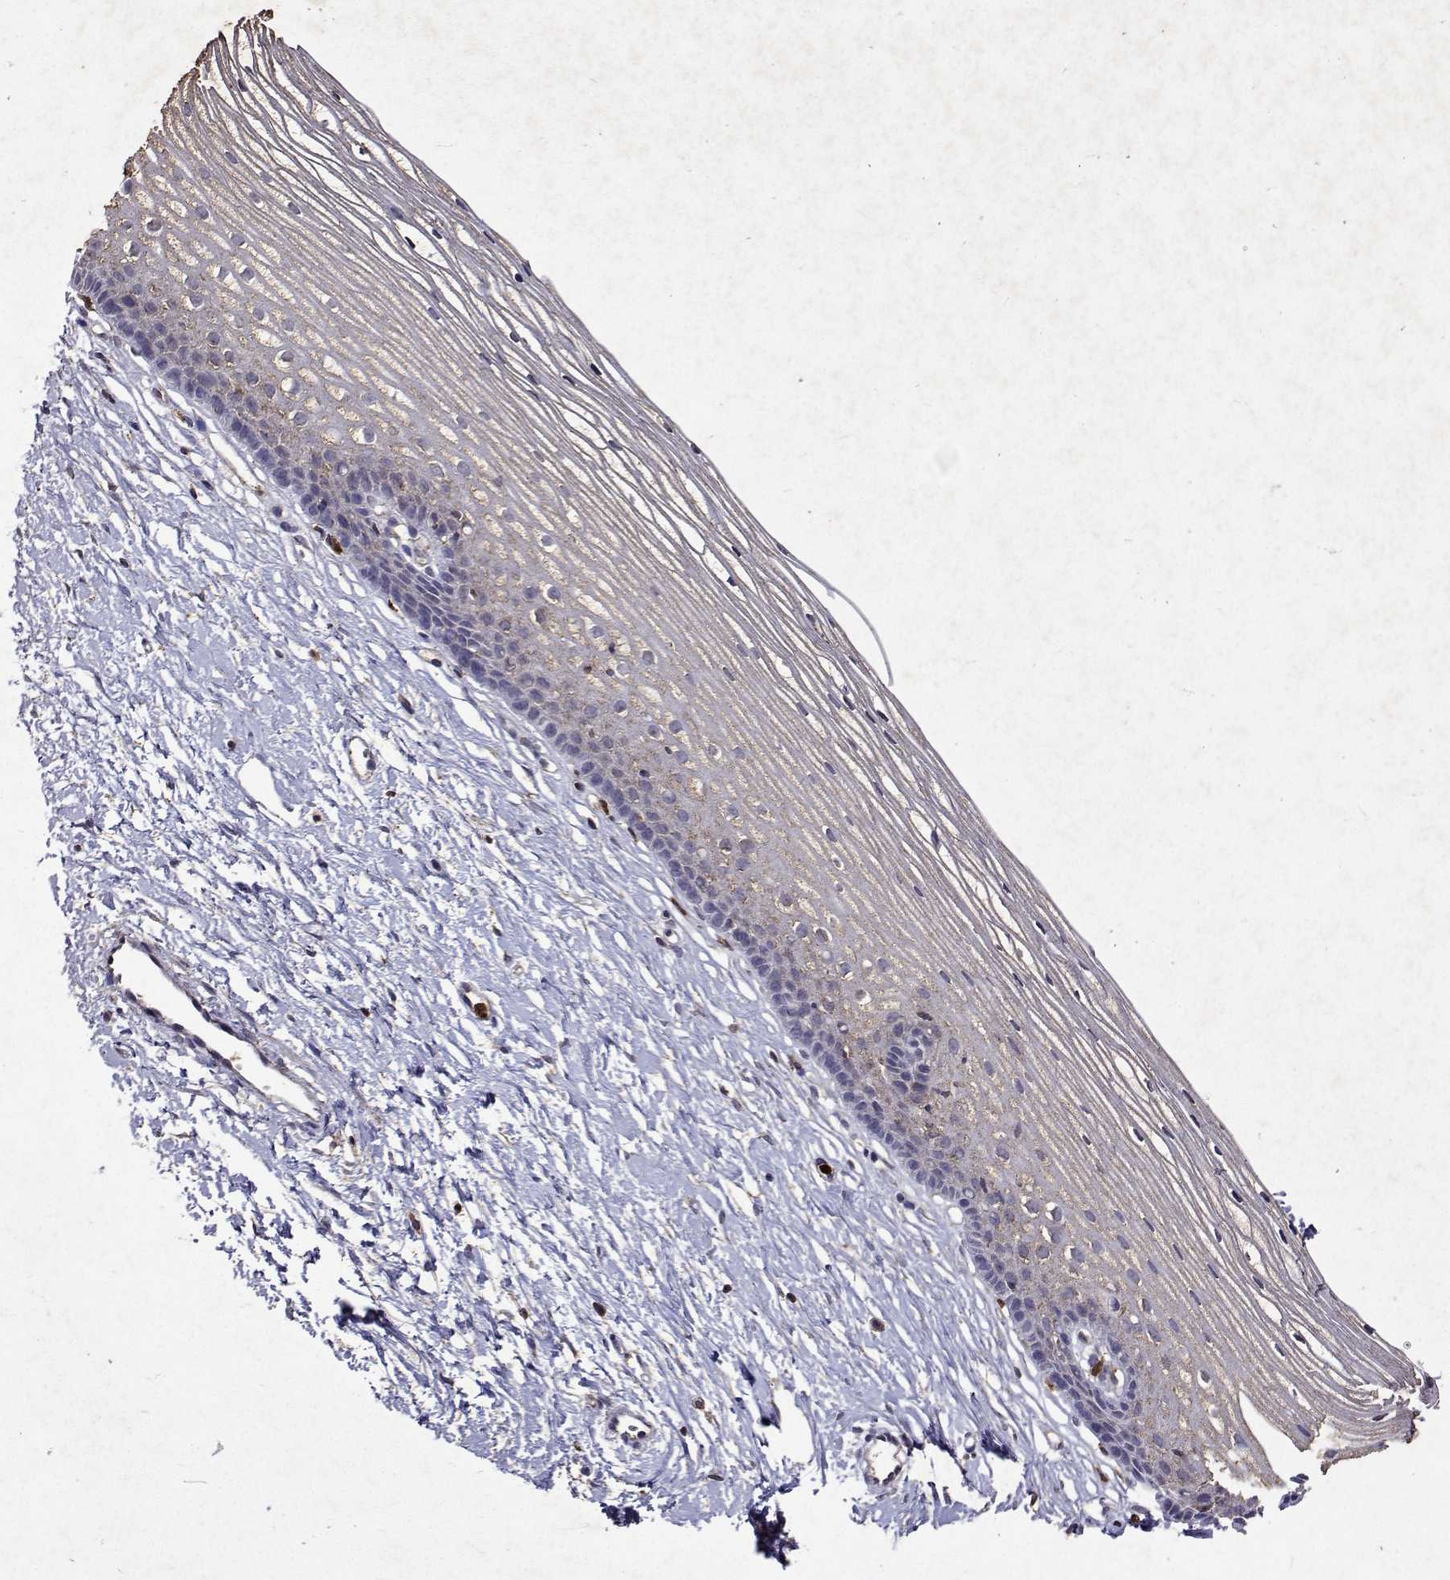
{"staining": {"intensity": "negative", "quantity": "none", "location": "none"}, "tissue": "cervix", "cell_type": "Glandular cells", "image_type": "normal", "snomed": [{"axis": "morphology", "description": "Normal tissue, NOS"}, {"axis": "topography", "description": "Cervix"}], "caption": "The IHC histopathology image has no significant staining in glandular cells of cervix.", "gene": "APAF1", "patient": {"sex": "female", "age": 40}}